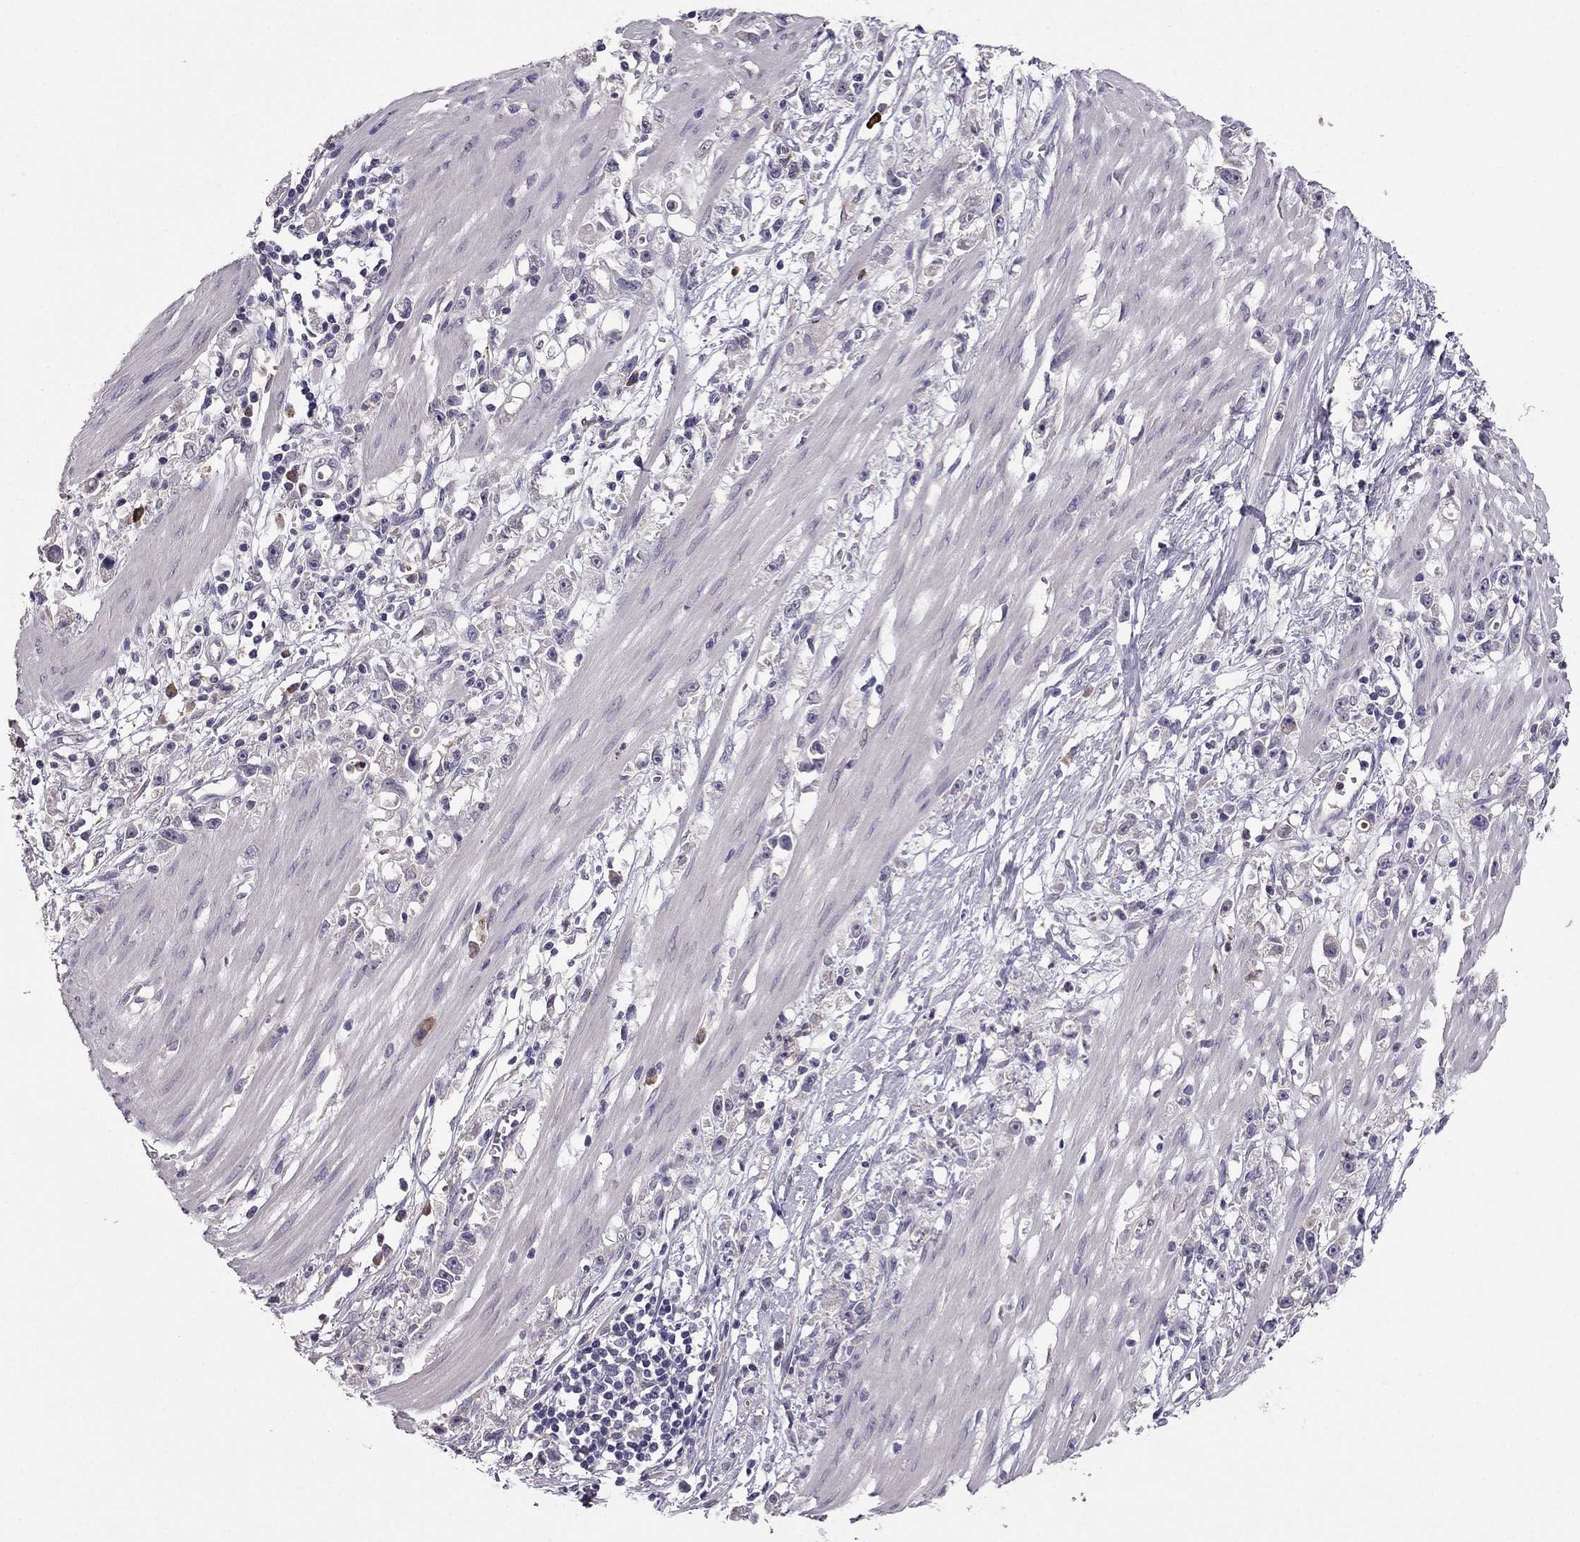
{"staining": {"intensity": "negative", "quantity": "none", "location": "none"}, "tissue": "stomach cancer", "cell_type": "Tumor cells", "image_type": "cancer", "snomed": [{"axis": "morphology", "description": "Adenocarcinoma, NOS"}, {"axis": "topography", "description": "Stomach"}], "caption": "Histopathology image shows no protein positivity in tumor cells of stomach adenocarcinoma tissue. (Brightfield microscopy of DAB (3,3'-diaminobenzidine) immunohistochemistry at high magnification).", "gene": "CDH9", "patient": {"sex": "female", "age": 59}}